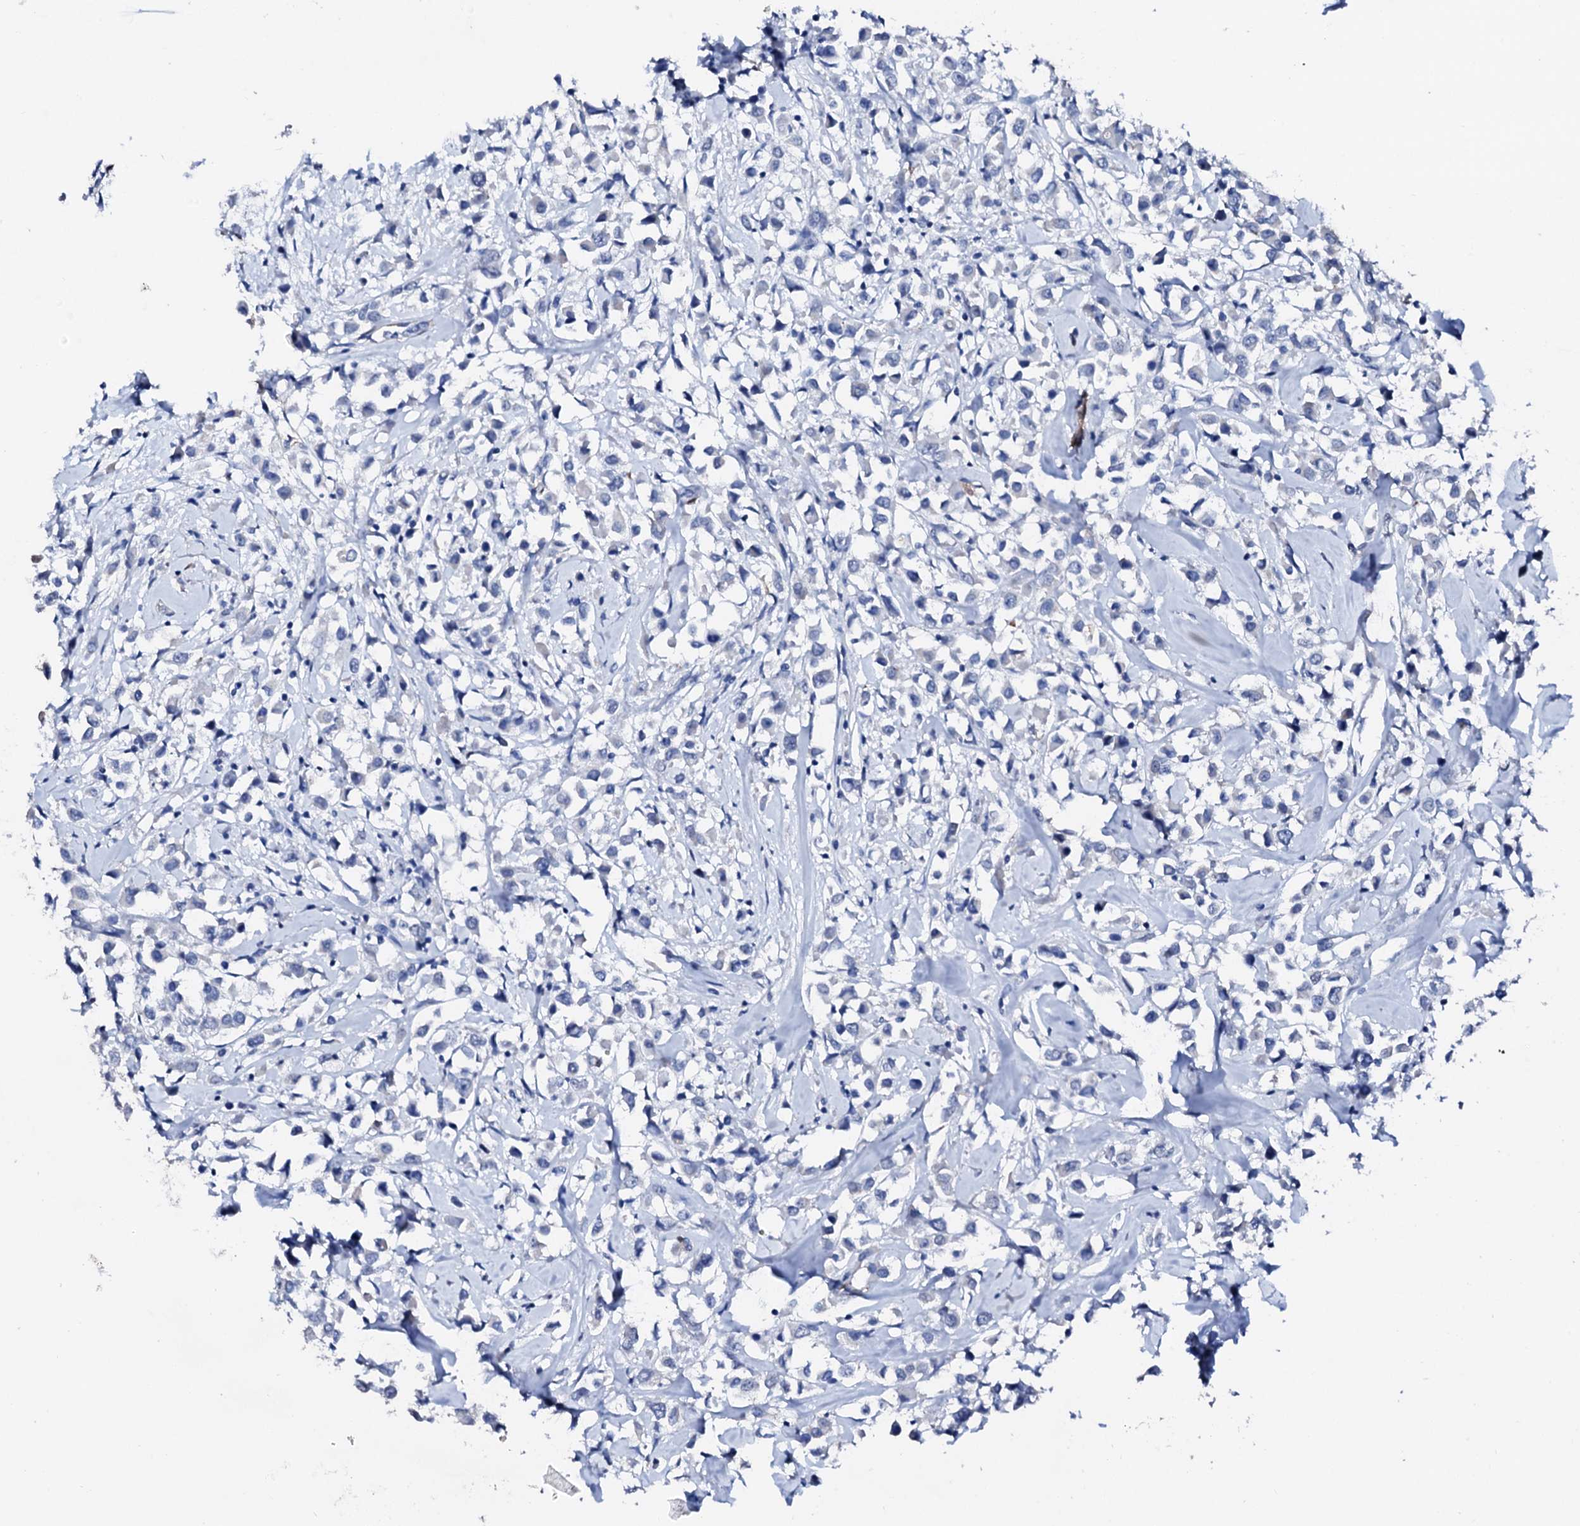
{"staining": {"intensity": "negative", "quantity": "none", "location": "none"}, "tissue": "breast cancer", "cell_type": "Tumor cells", "image_type": "cancer", "snomed": [{"axis": "morphology", "description": "Duct carcinoma"}, {"axis": "topography", "description": "Breast"}], "caption": "Immunohistochemistry micrograph of neoplastic tissue: human breast cancer stained with DAB (3,3'-diaminobenzidine) exhibits no significant protein positivity in tumor cells.", "gene": "NRIP2", "patient": {"sex": "female", "age": 87}}